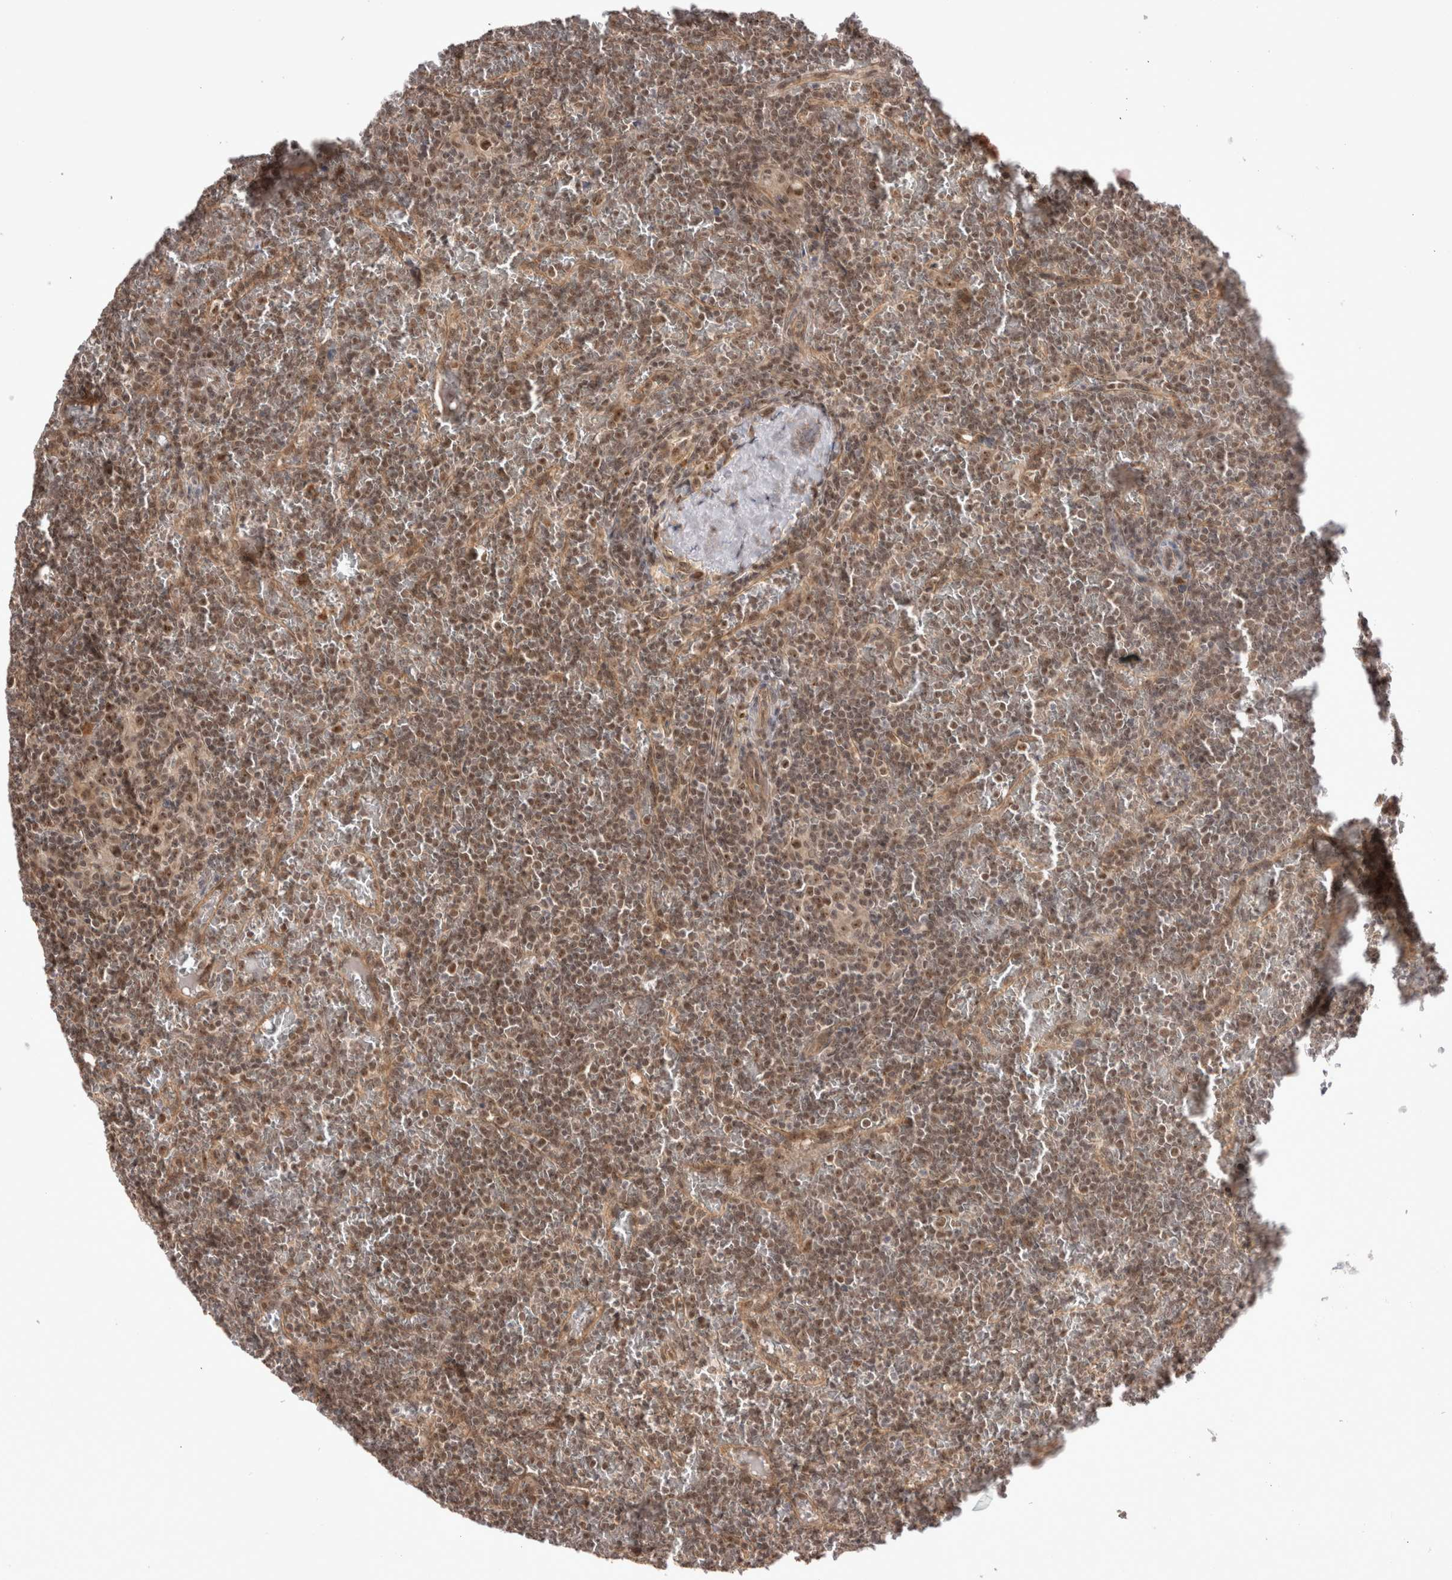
{"staining": {"intensity": "moderate", "quantity": ">75%", "location": "nuclear"}, "tissue": "lymphoma", "cell_type": "Tumor cells", "image_type": "cancer", "snomed": [{"axis": "morphology", "description": "Malignant lymphoma, non-Hodgkin's type, Low grade"}, {"axis": "topography", "description": "Spleen"}], "caption": "Moderate nuclear expression is identified in approximately >75% of tumor cells in malignant lymphoma, non-Hodgkin's type (low-grade).", "gene": "EXOSC4", "patient": {"sex": "female", "age": 19}}